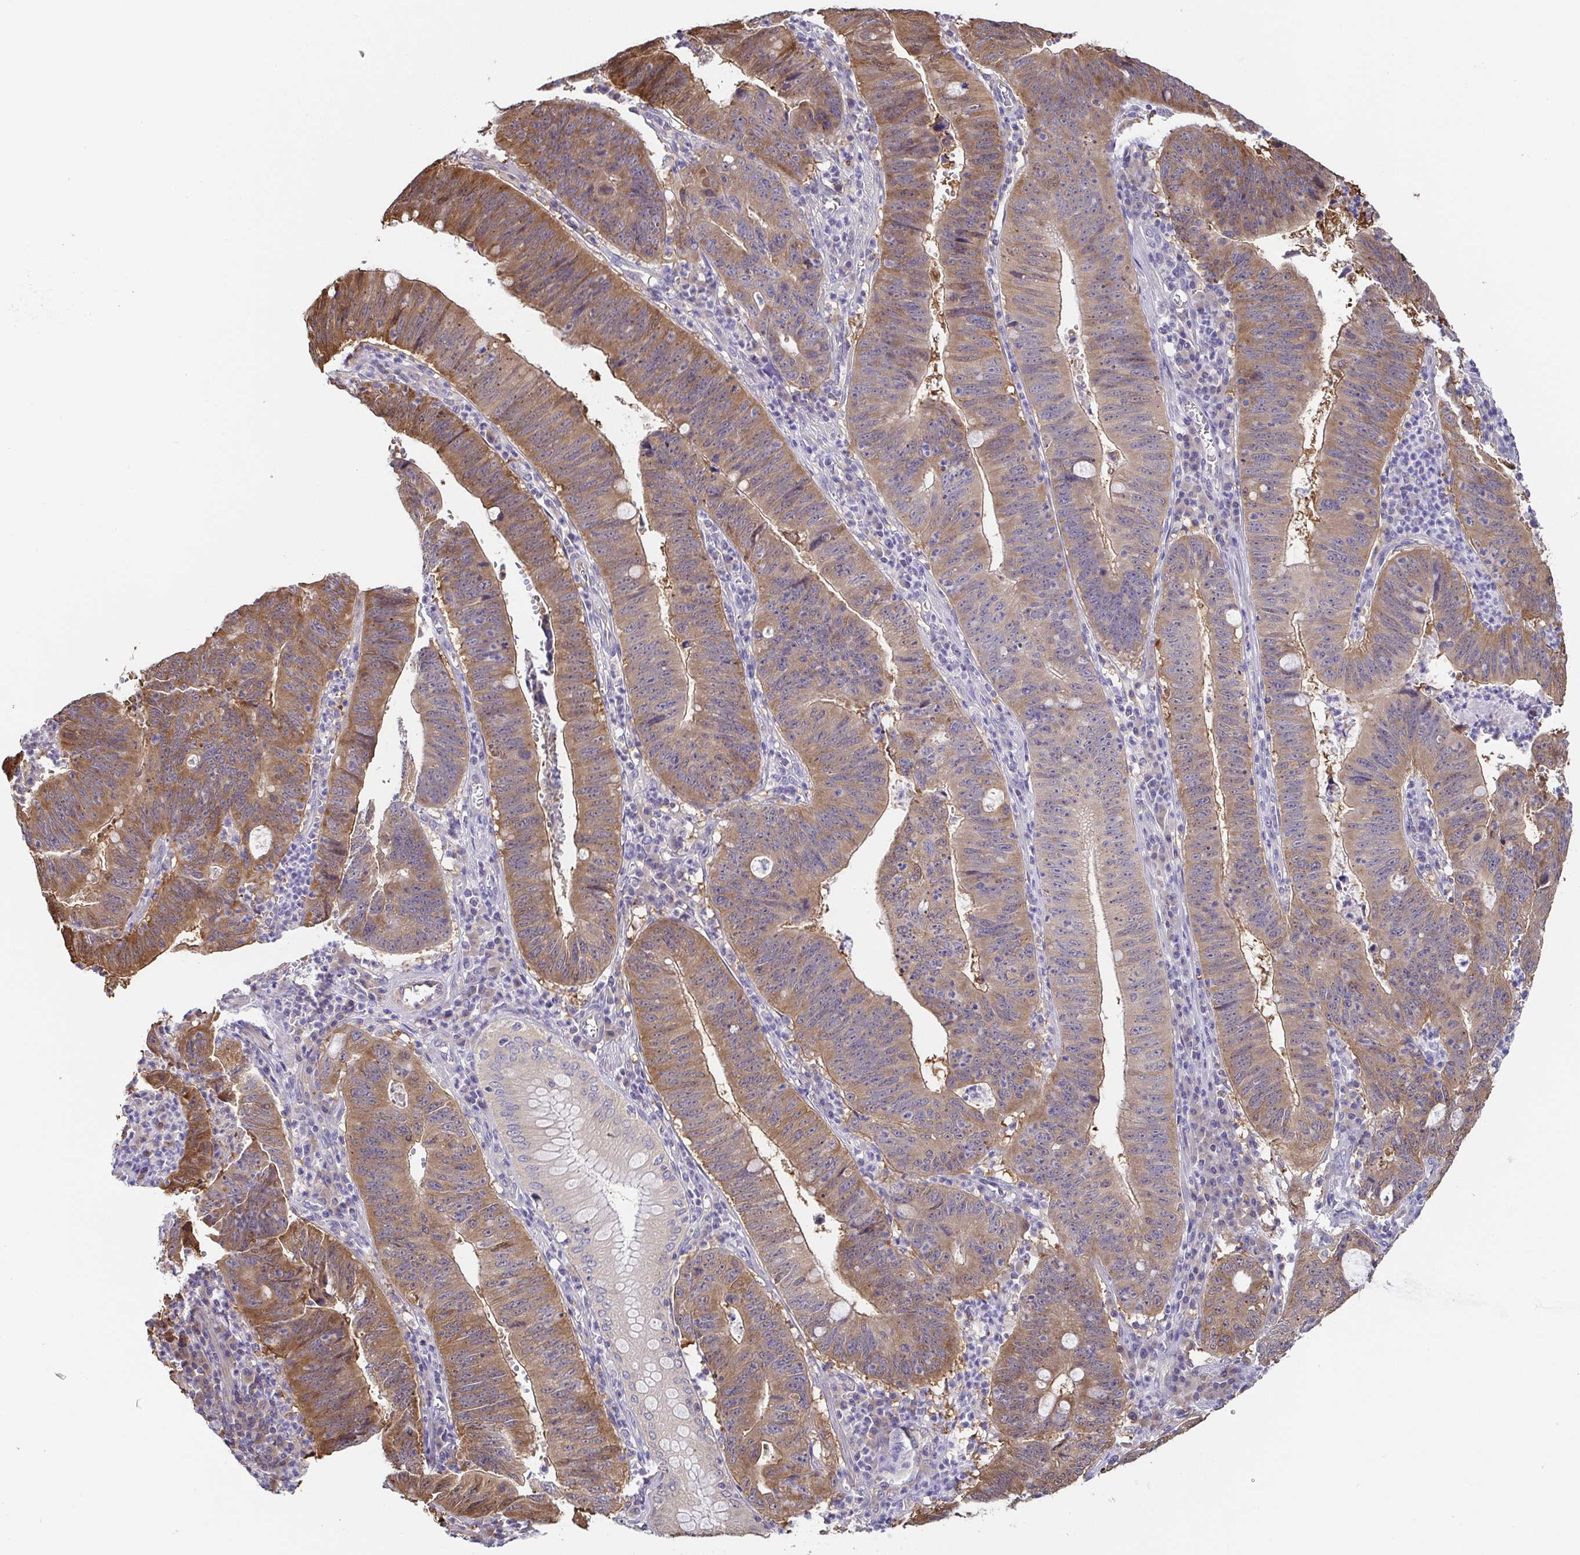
{"staining": {"intensity": "moderate", "quantity": ">75%", "location": "cytoplasmic/membranous"}, "tissue": "stomach cancer", "cell_type": "Tumor cells", "image_type": "cancer", "snomed": [{"axis": "morphology", "description": "Adenocarcinoma, NOS"}, {"axis": "topography", "description": "Stomach"}], "caption": "There is medium levels of moderate cytoplasmic/membranous positivity in tumor cells of stomach adenocarcinoma, as demonstrated by immunohistochemical staining (brown color).", "gene": "EIF3D", "patient": {"sex": "male", "age": 59}}